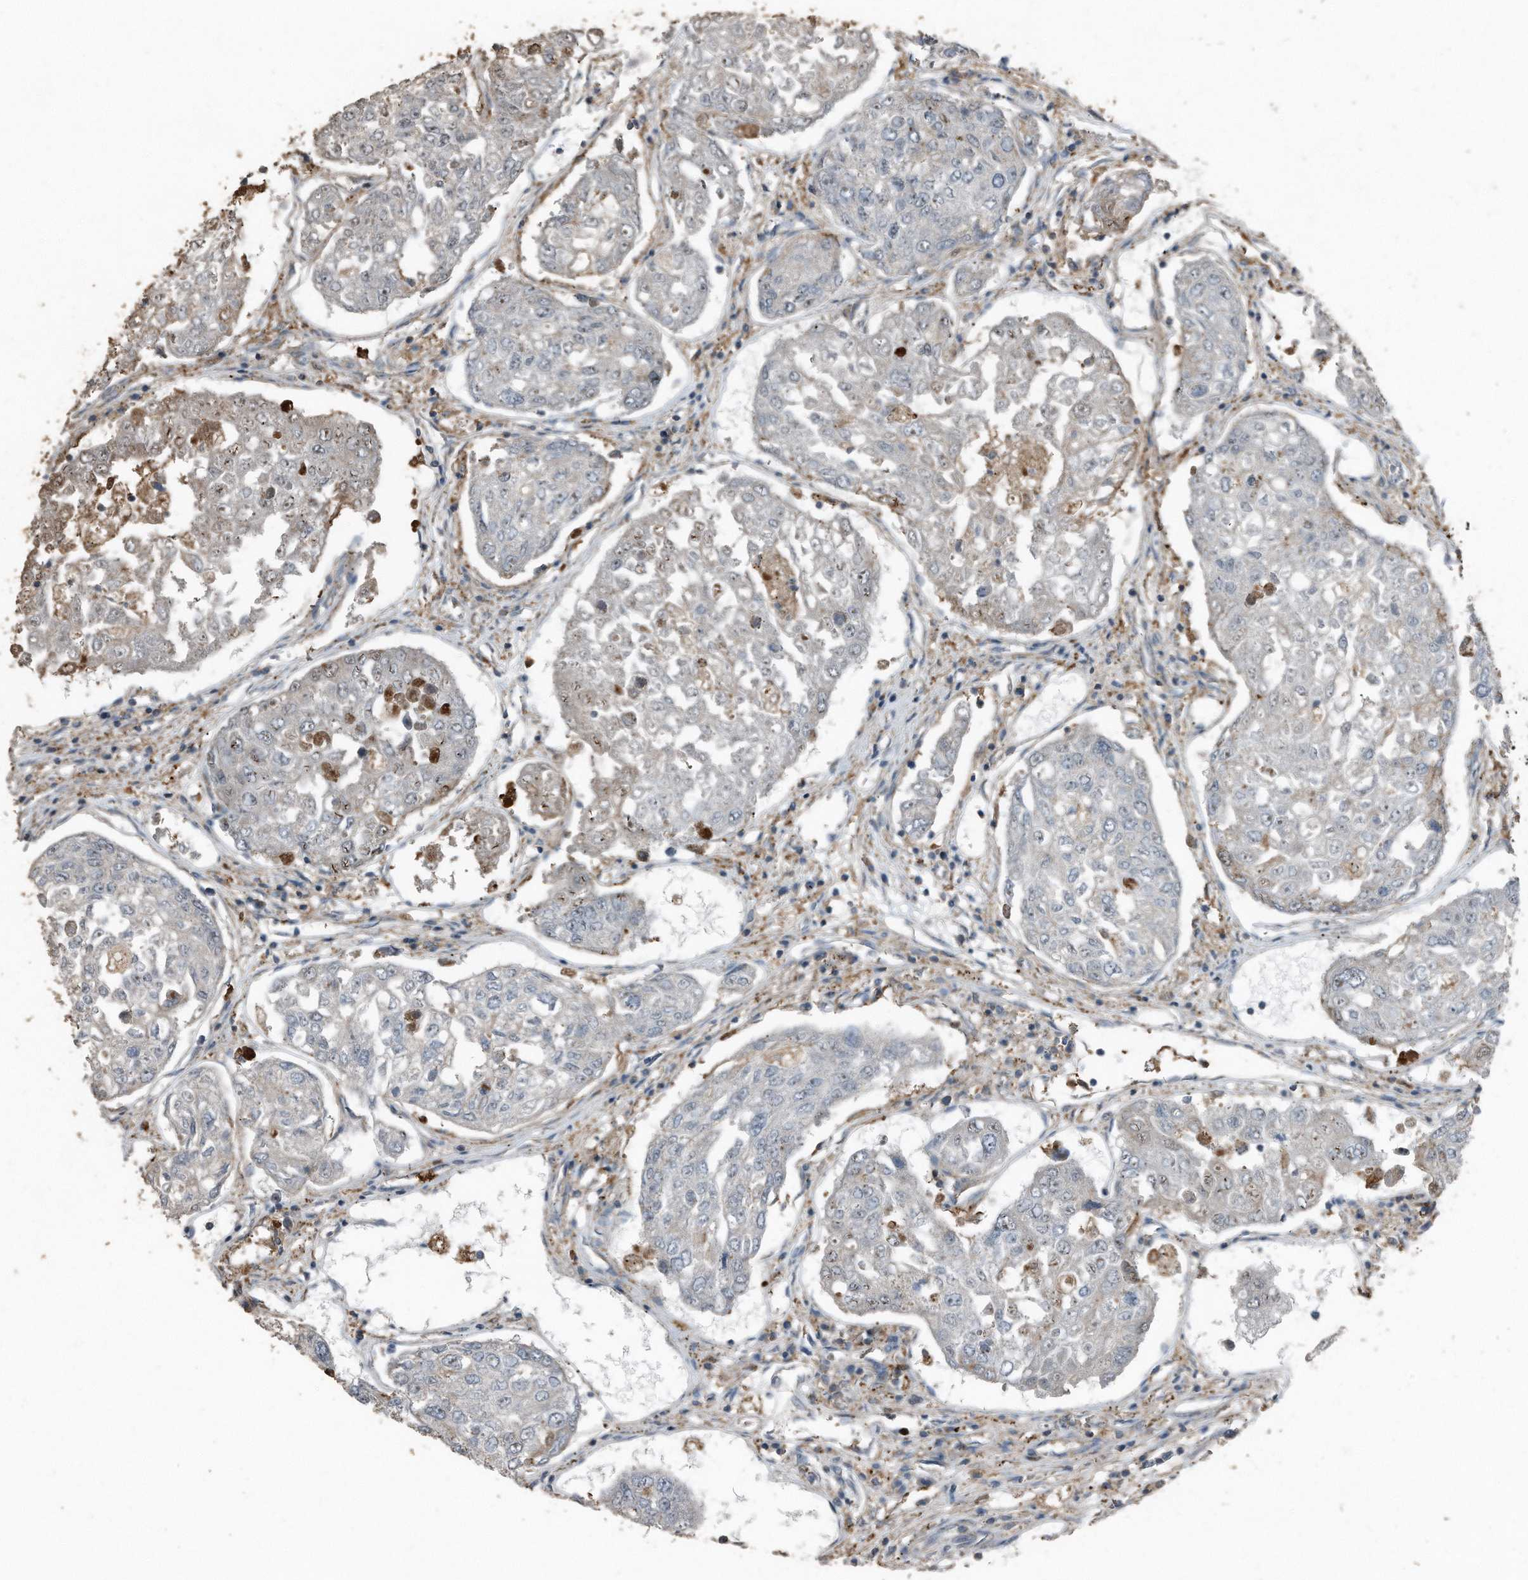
{"staining": {"intensity": "negative", "quantity": "none", "location": "none"}, "tissue": "urothelial cancer", "cell_type": "Tumor cells", "image_type": "cancer", "snomed": [{"axis": "morphology", "description": "Urothelial carcinoma, High grade"}, {"axis": "topography", "description": "Lymph node"}, {"axis": "topography", "description": "Urinary bladder"}], "caption": "Human urothelial cancer stained for a protein using immunohistochemistry (IHC) displays no expression in tumor cells.", "gene": "C9", "patient": {"sex": "male", "age": 51}}